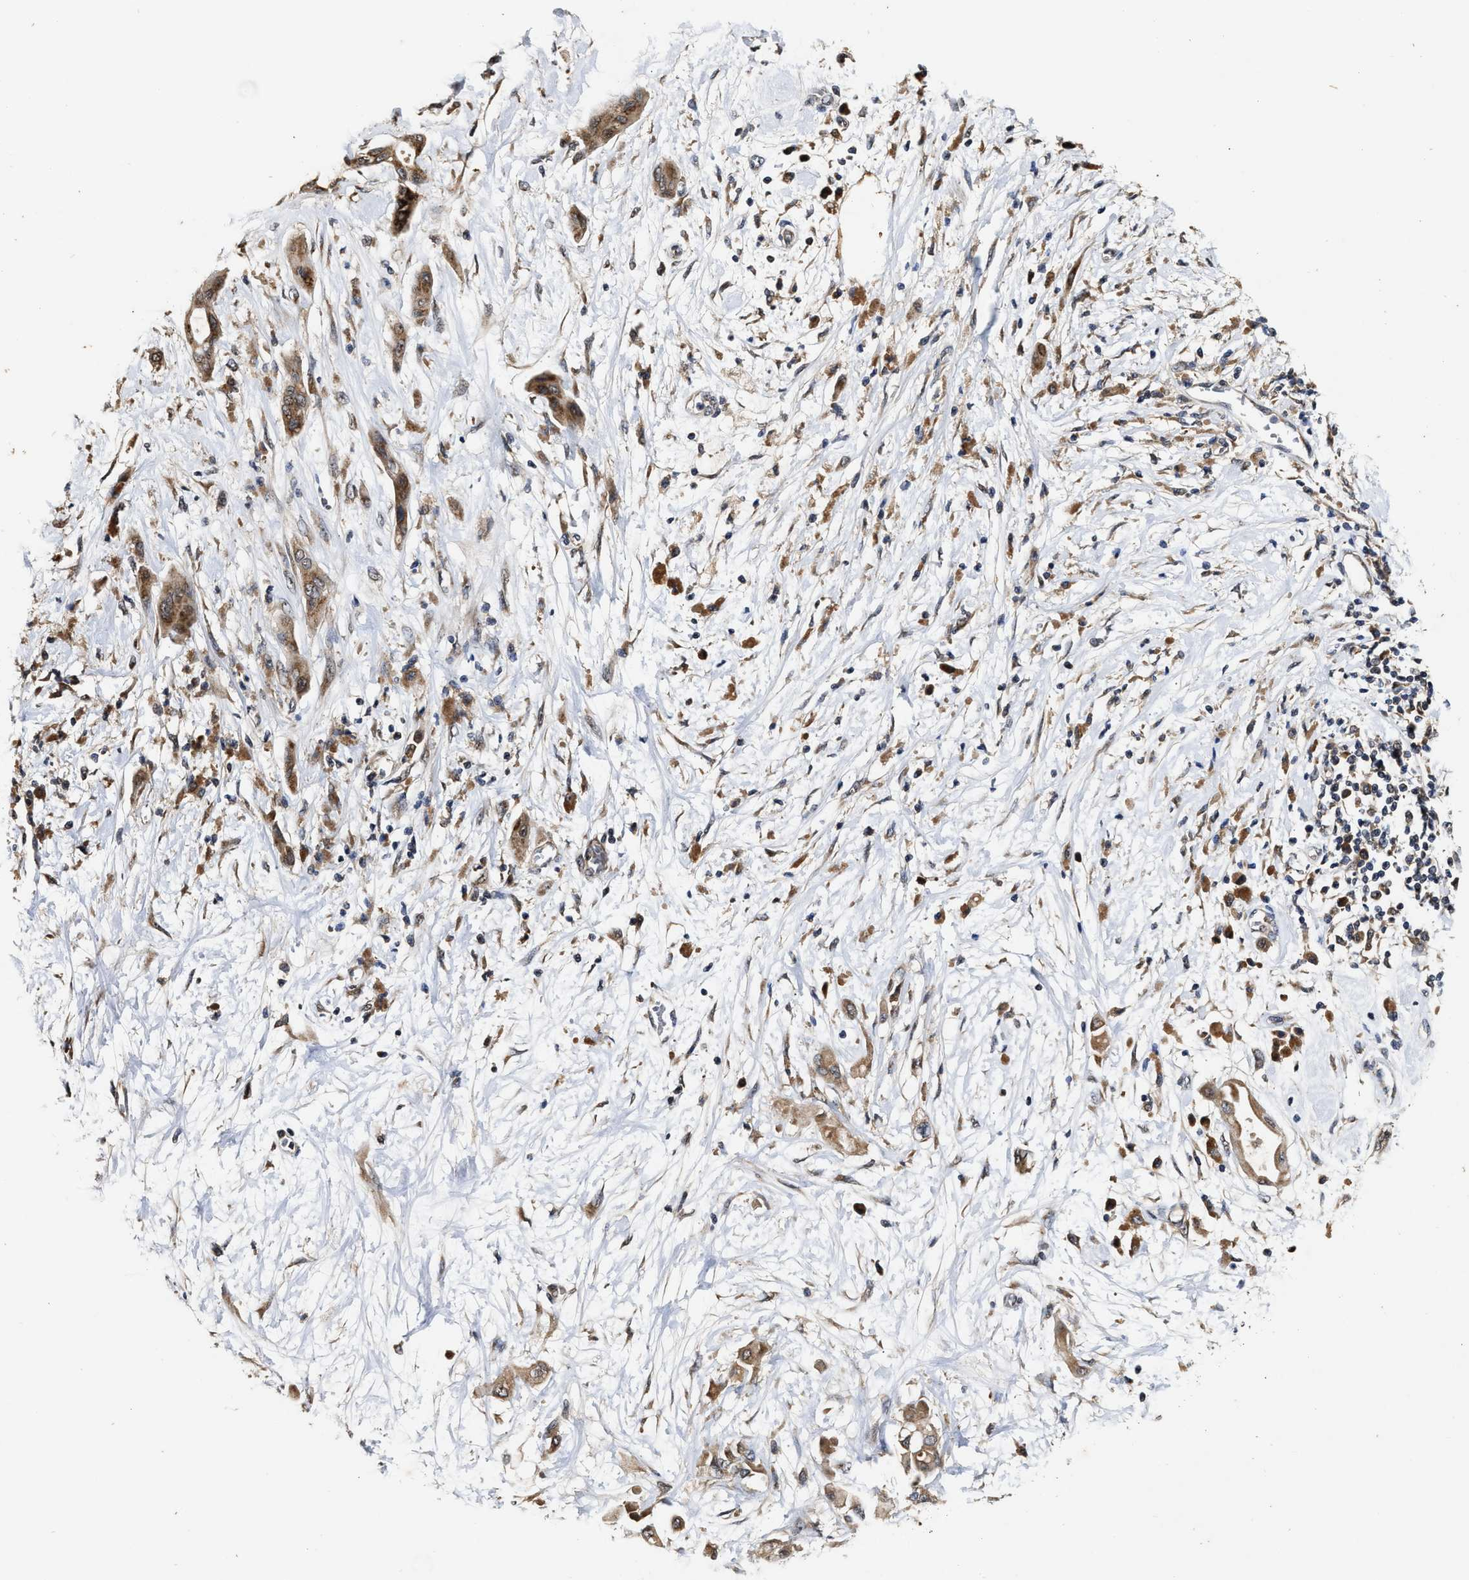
{"staining": {"intensity": "moderate", "quantity": ">75%", "location": "cytoplasmic/membranous"}, "tissue": "pancreatic cancer", "cell_type": "Tumor cells", "image_type": "cancer", "snomed": [{"axis": "morphology", "description": "Adenocarcinoma, NOS"}, {"axis": "morphology", "description": "Adenocarcinoma, metastatic, NOS"}, {"axis": "topography", "description": "Lymph node"}, {"axis": "topography", "description": "Pancreas"}, {"axis": "topography", "description": "Duodenum"}], "caption": "Metastatic adenocarcinoma (pancreatic) stained with IHC displays moderate cytoplasmic/membranous staining in about >75% of tumor cells.", "gene": "CFLAR", "patient": {"sex": "female", "age": 64}}